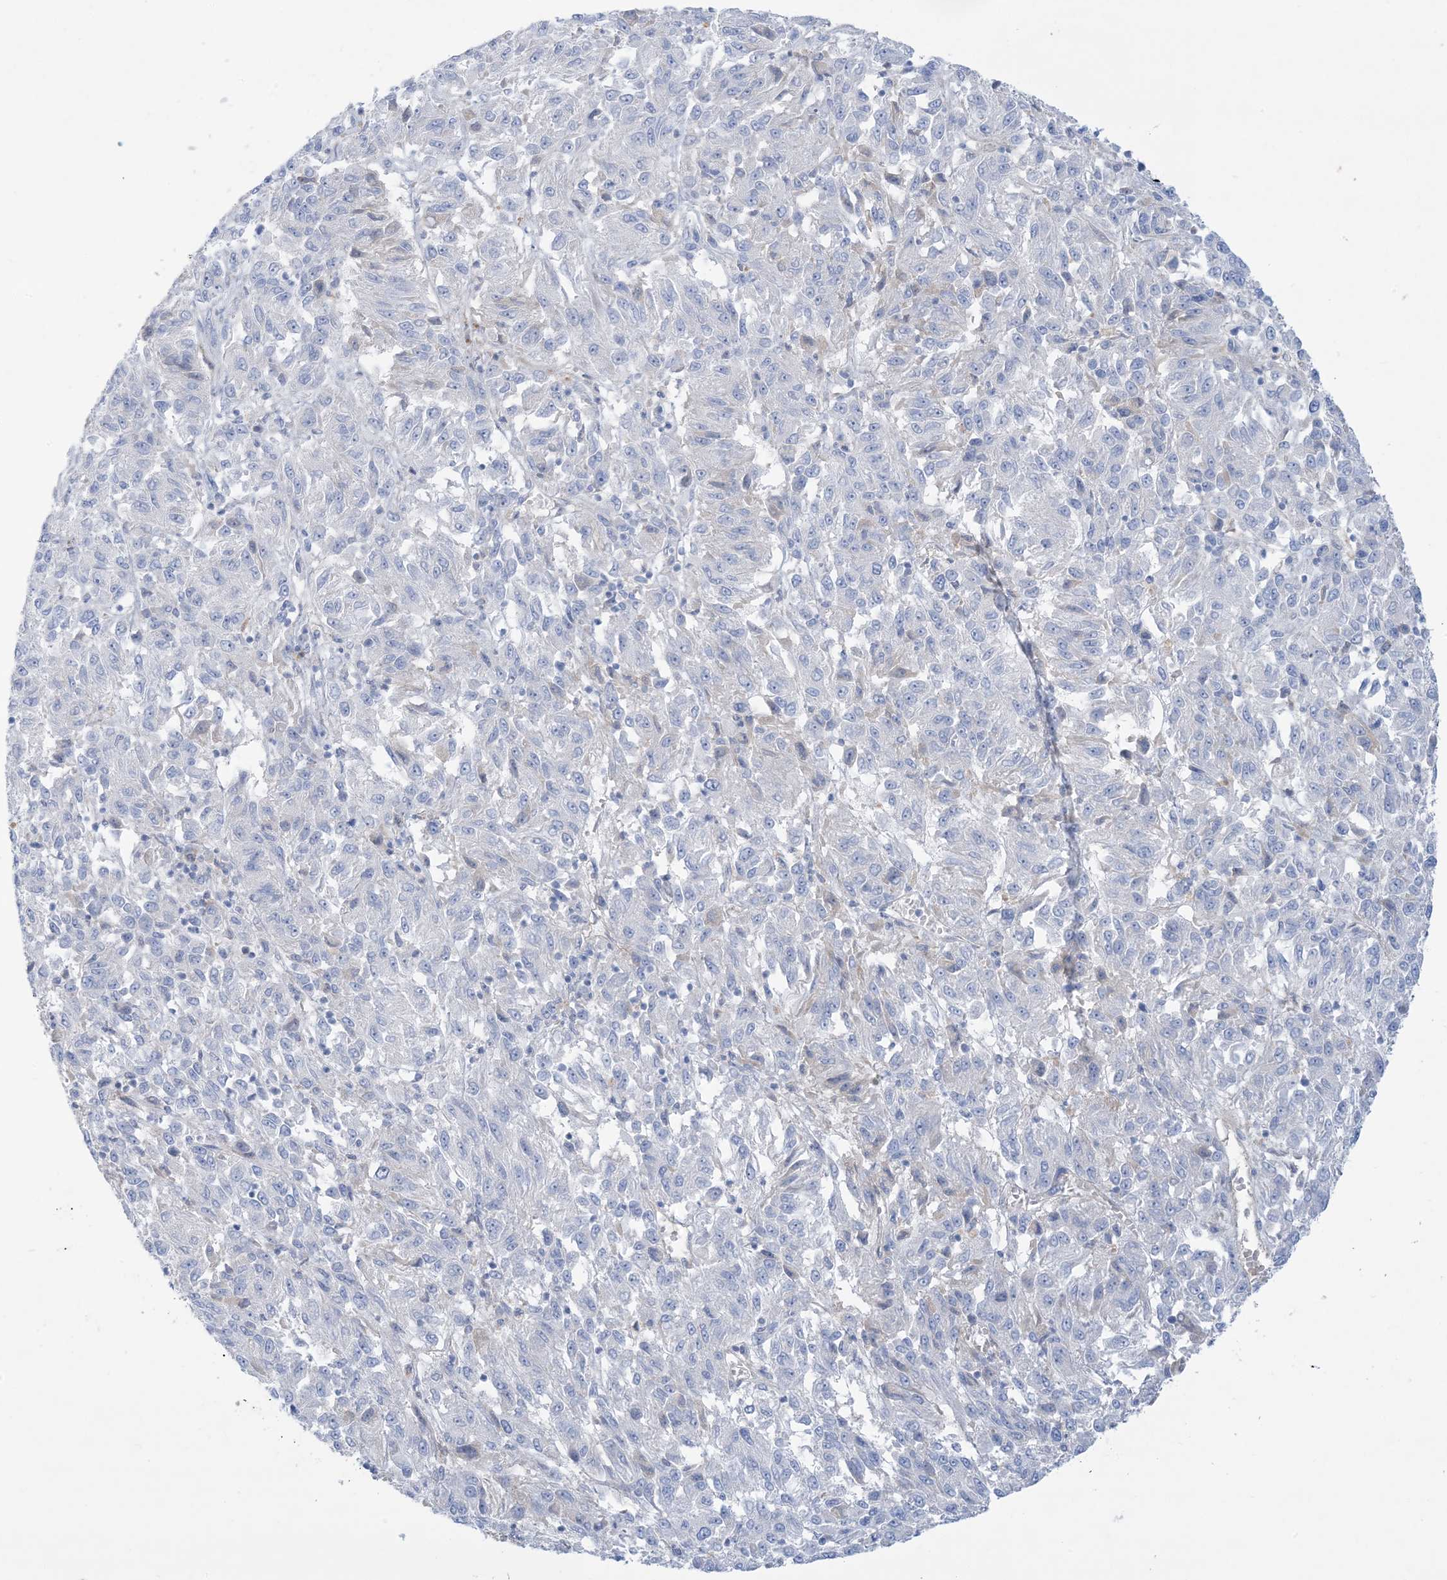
{"staining": {"intensity": "negative", "quantity": "none", "location": "none"}, "tissue": "melanoma", "cell_type": "Tumor cells", "image_type": "cancer", "snomed": [{"axis": "morphology", "description": "Malignant melanoma, Metastatic site"}, {"axis": "topography", "description": "Lung"}], "caption": "IHC image of human malignant melanoma (metastatic site) stained for a protein (brown), which exhibits no expression in tumor cells.", "gene": "ATP11C", "patient": {"sex": "male", "age": 64}}